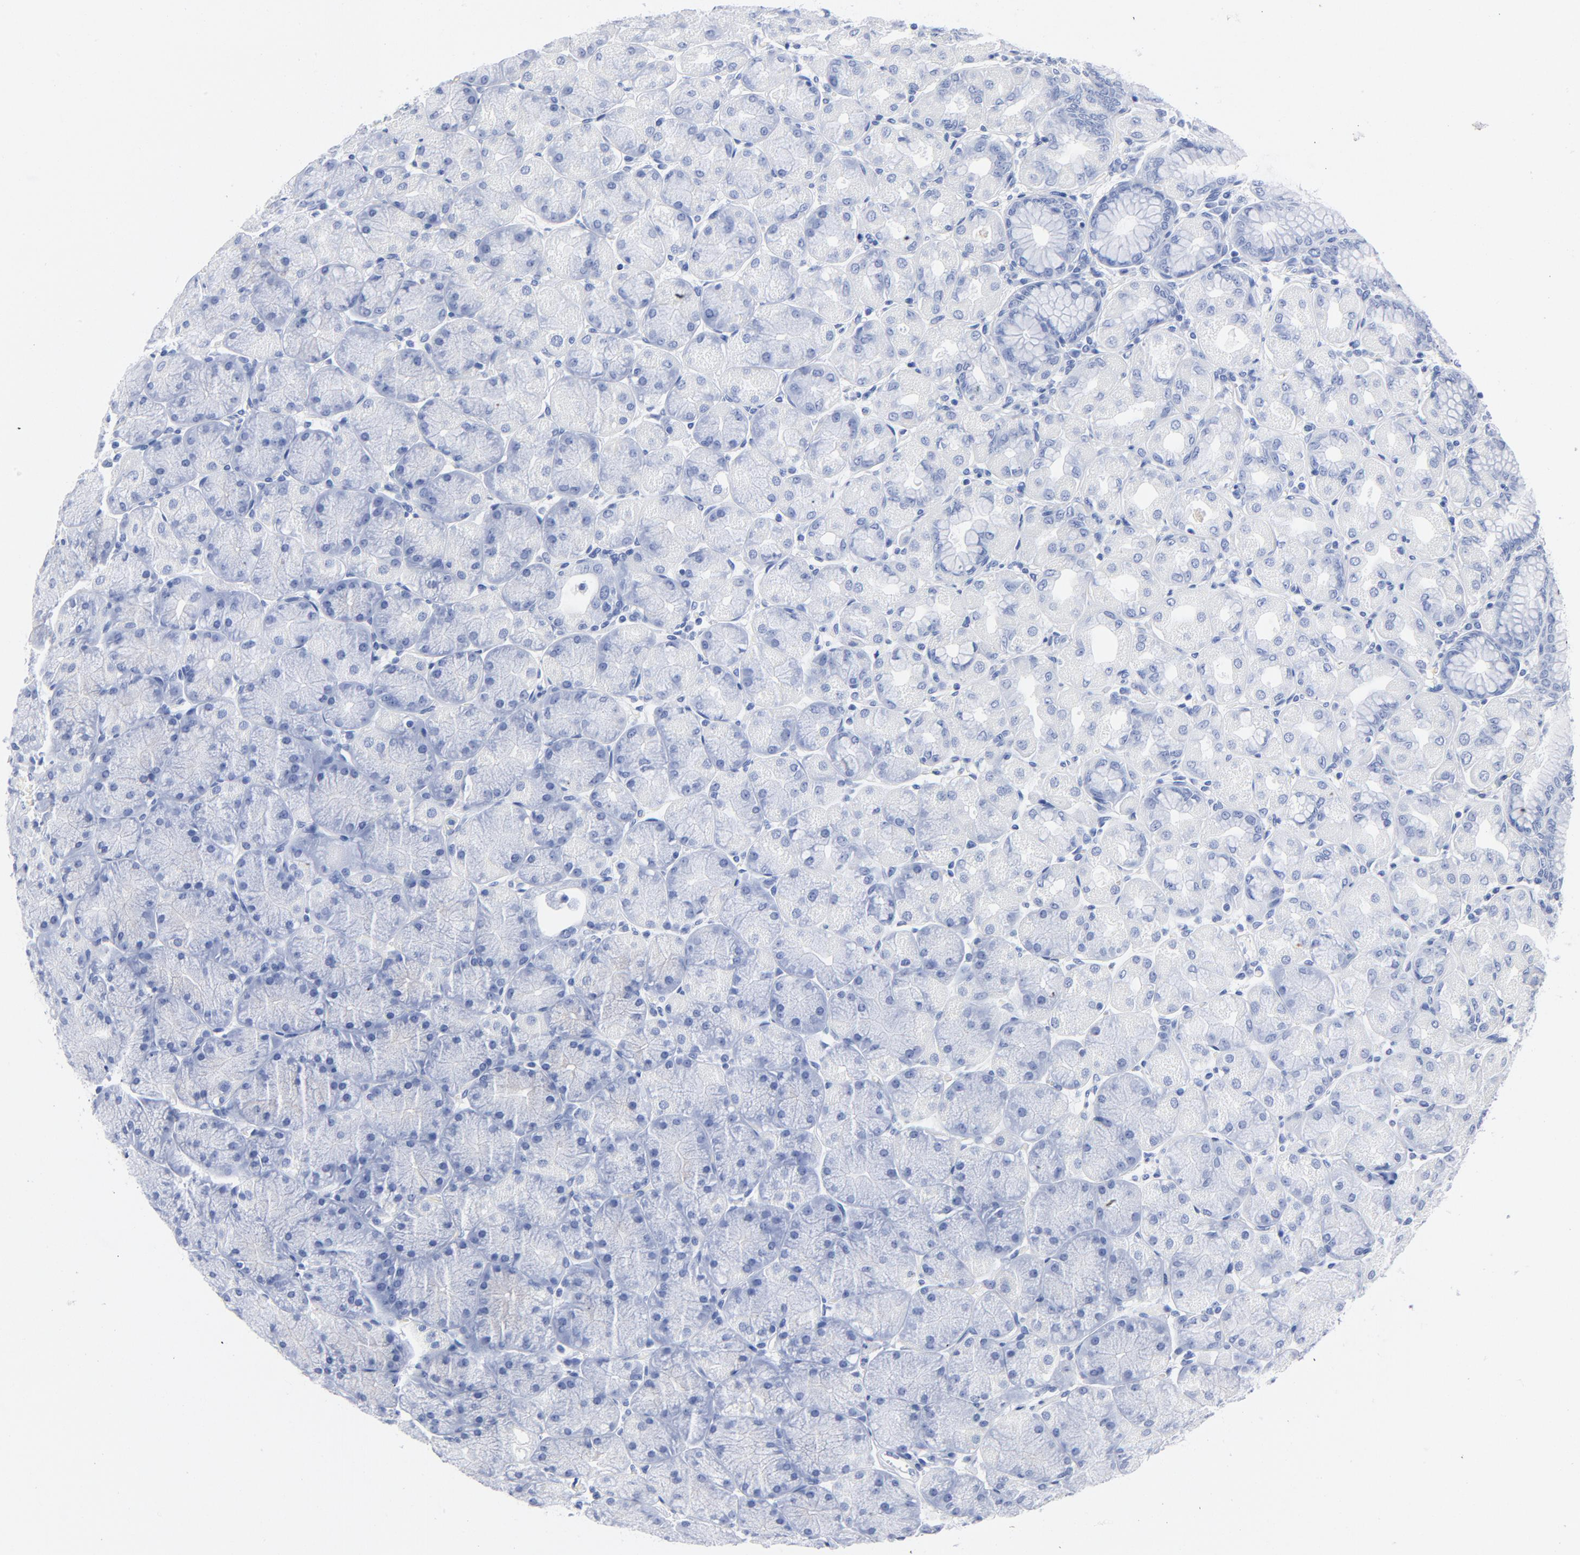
{"staining": {"intensity": "negative", "quantity": "none", "location": "none"}, "tissue": "stomach", "cell_type": "Glandular cells", "image_type": "normal", "snomed": [{"axis": "morphology", "description": "Normal tissue, NOS"}, {"axis": "topography", "description": "Stomach, upper"}], "caption": "Immunohistochemistry (IHC) of benign stomach exhibits no expression in glandular cells.", "gene": "RBM3", "patient": {"sex": "female", "age": 56}}